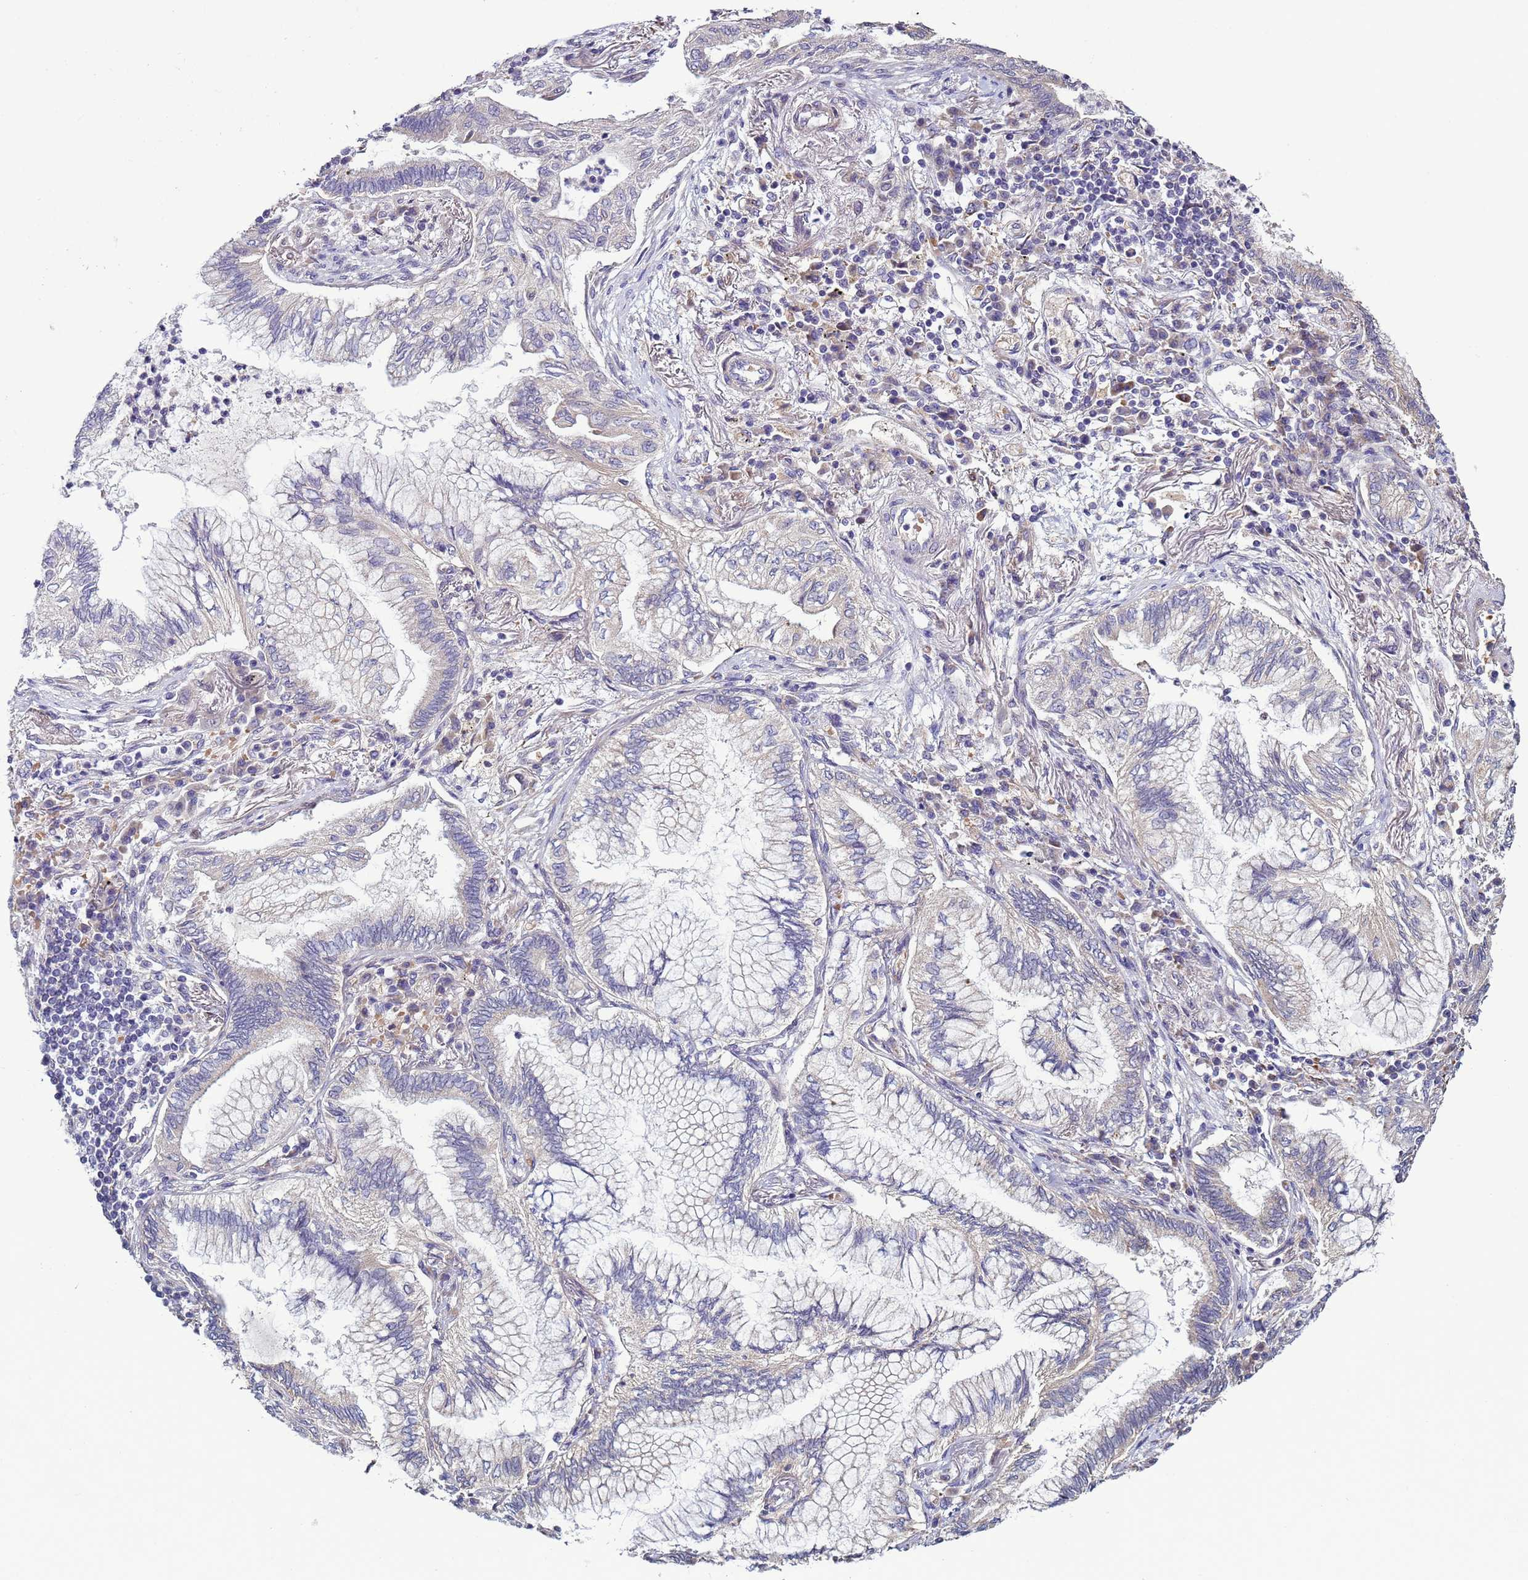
{"staining": {"intensity": "negative", "quantity": "none", "location": "none"}, "tissue": "lung cancer", "cell_type": "Tumor cells", "image_type": "cancer", "snomed": [{"axis": "morphology", "description": "Adenocarcinoma, NOS"}, {"axis": "topography", "description": "Lung"}], "caption": "Human lung cancer (adenocarcinoma) stained for a protein using immunohistochemistry (IHC) shows no positivity in tumor cells.", "gene": "CLHC1", "patient": {"sex": "female", "age": 70}}